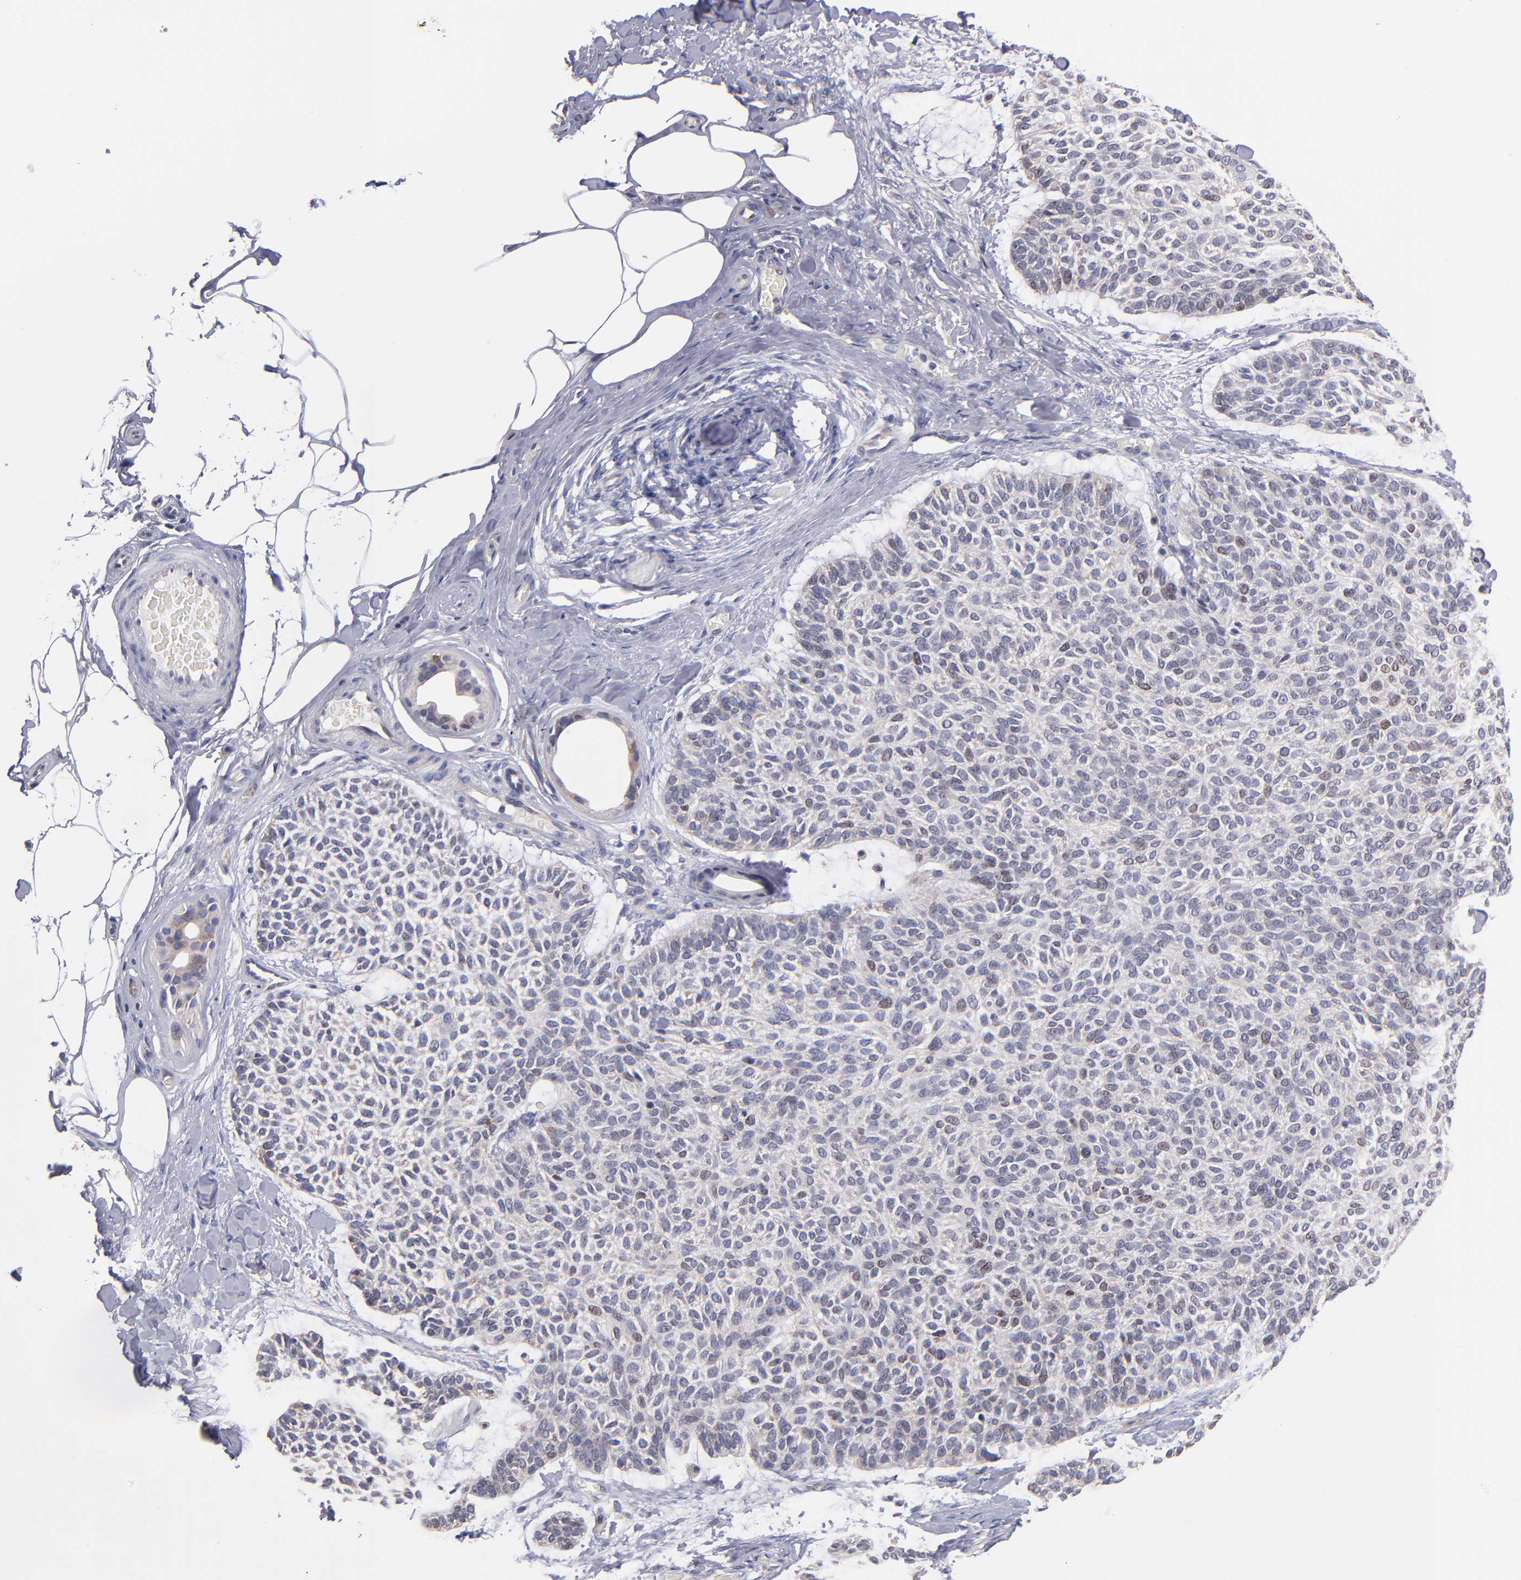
{"staining": {"intensity": "weak", "quantity": "<25%", "location": "cytoplasmic/membranous"}, "tissue": "skin cancer", "cell_type": "Tumor cells", "image_type": "cancer", "snomed": [{"axis": "morphology", "description": "Normal tissue, NOS"}, {"axis": "morphology", "description": "Basal cell carcinoma"}, {"axis": "topography", "description": "Skin"}], "caption": "A micrograph of human skin cancer (basal cell carcinoma) is negative for staining in tumor cells.", "gene": "EIF3L", "patient": {"sex": "female", "age": 70}}